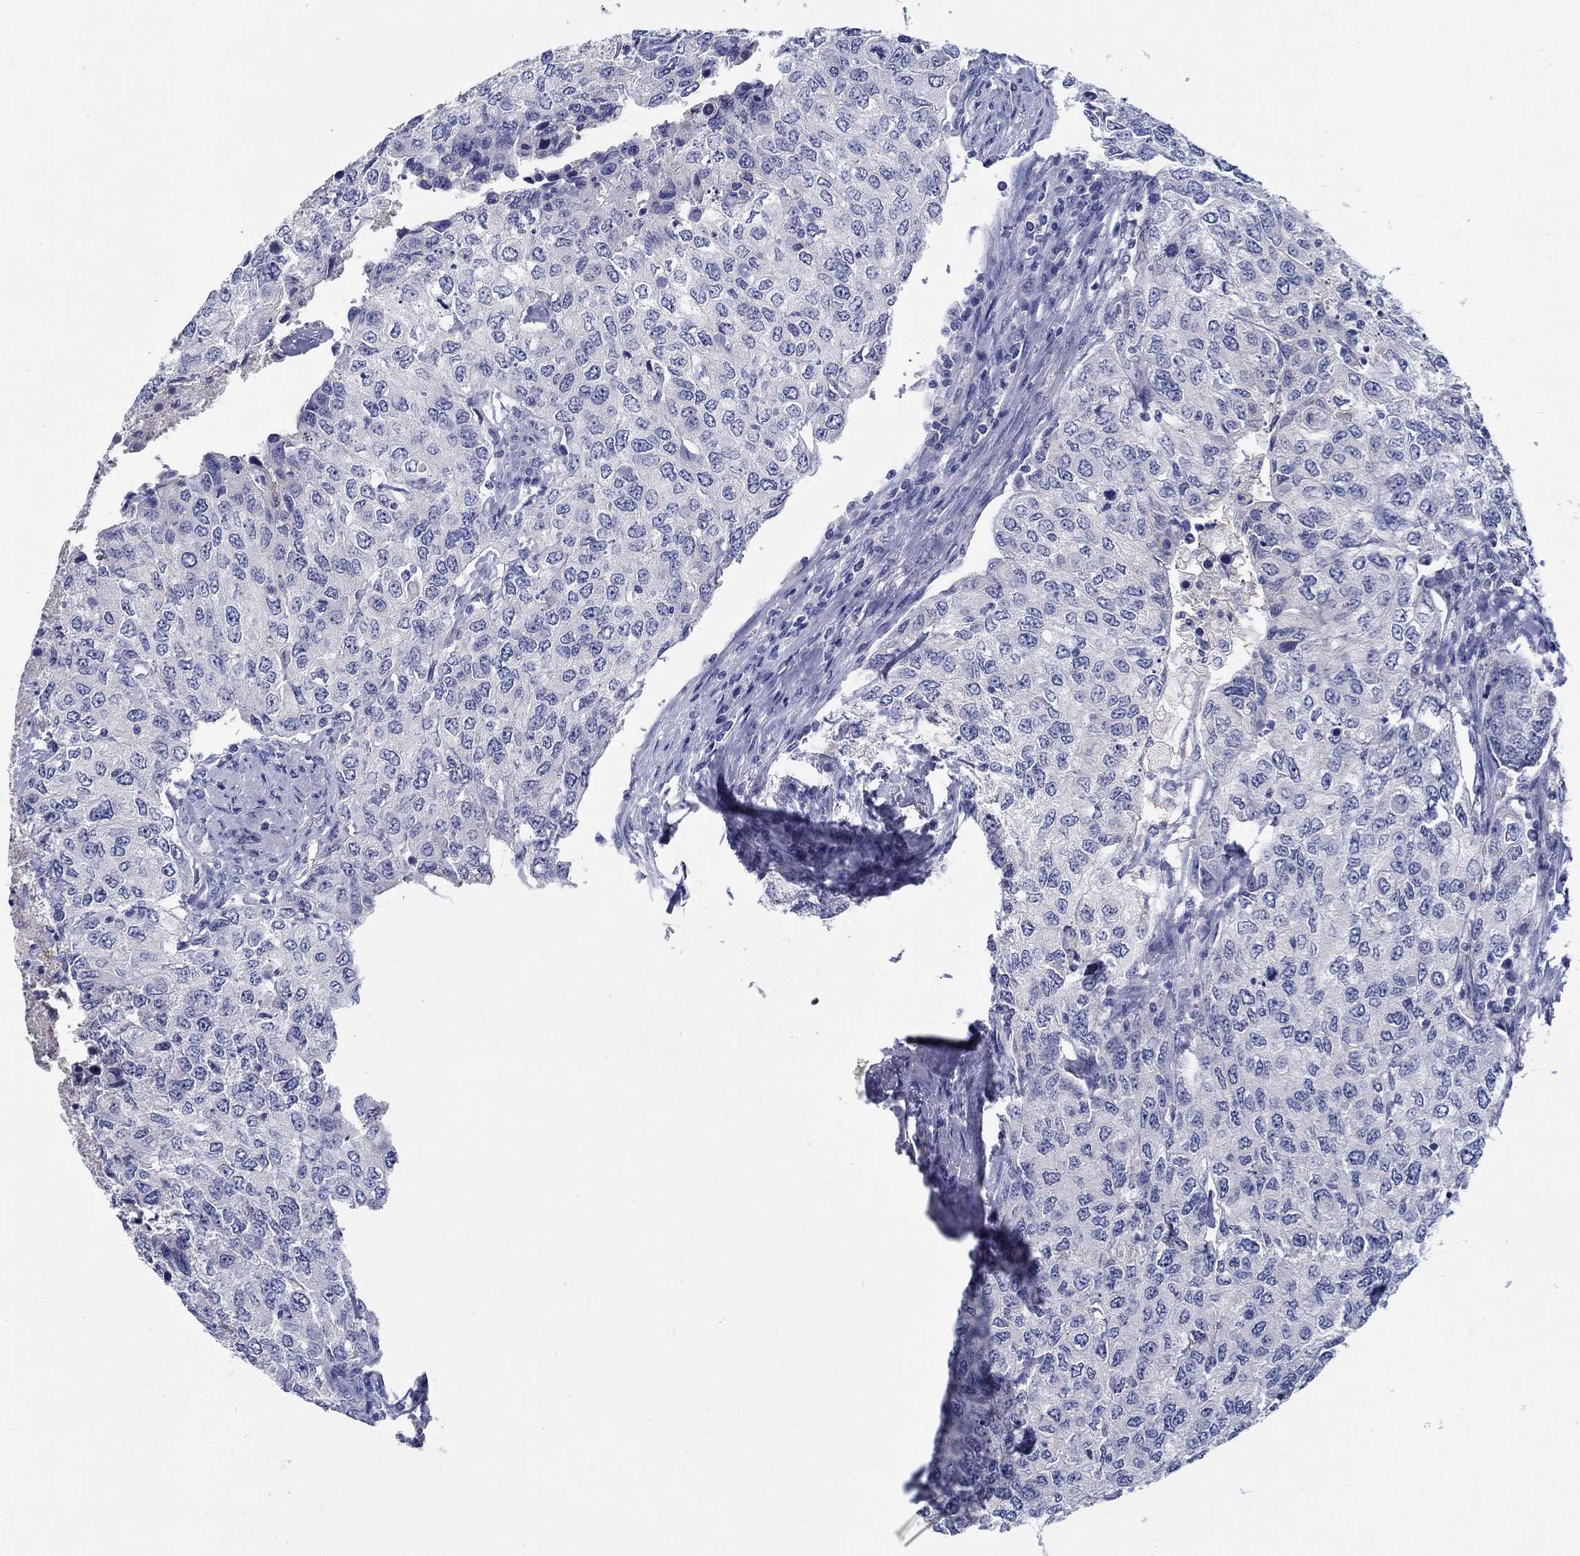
{"staining": {"intensity": "negative", "quantity": "none", "location": "none"}, "tissue": "urothelial cancer", "cell_type": "Tumor cells", "image_type": "cancer", "snomed": [{"axis": "morphology", "description": "Urothelial carcinoma, High grade"}, {"axis": "topography", "description": "Urinary bladder"}], "caption": "Immunohistochemistry of urothelial cancer exhibits no positivity in tumor cells. (DAB (3,3'-diaminobenzidine) IHC, high magnification).", "gene": "CRYGD", "patient": {"sex": "female", "age": 78}}